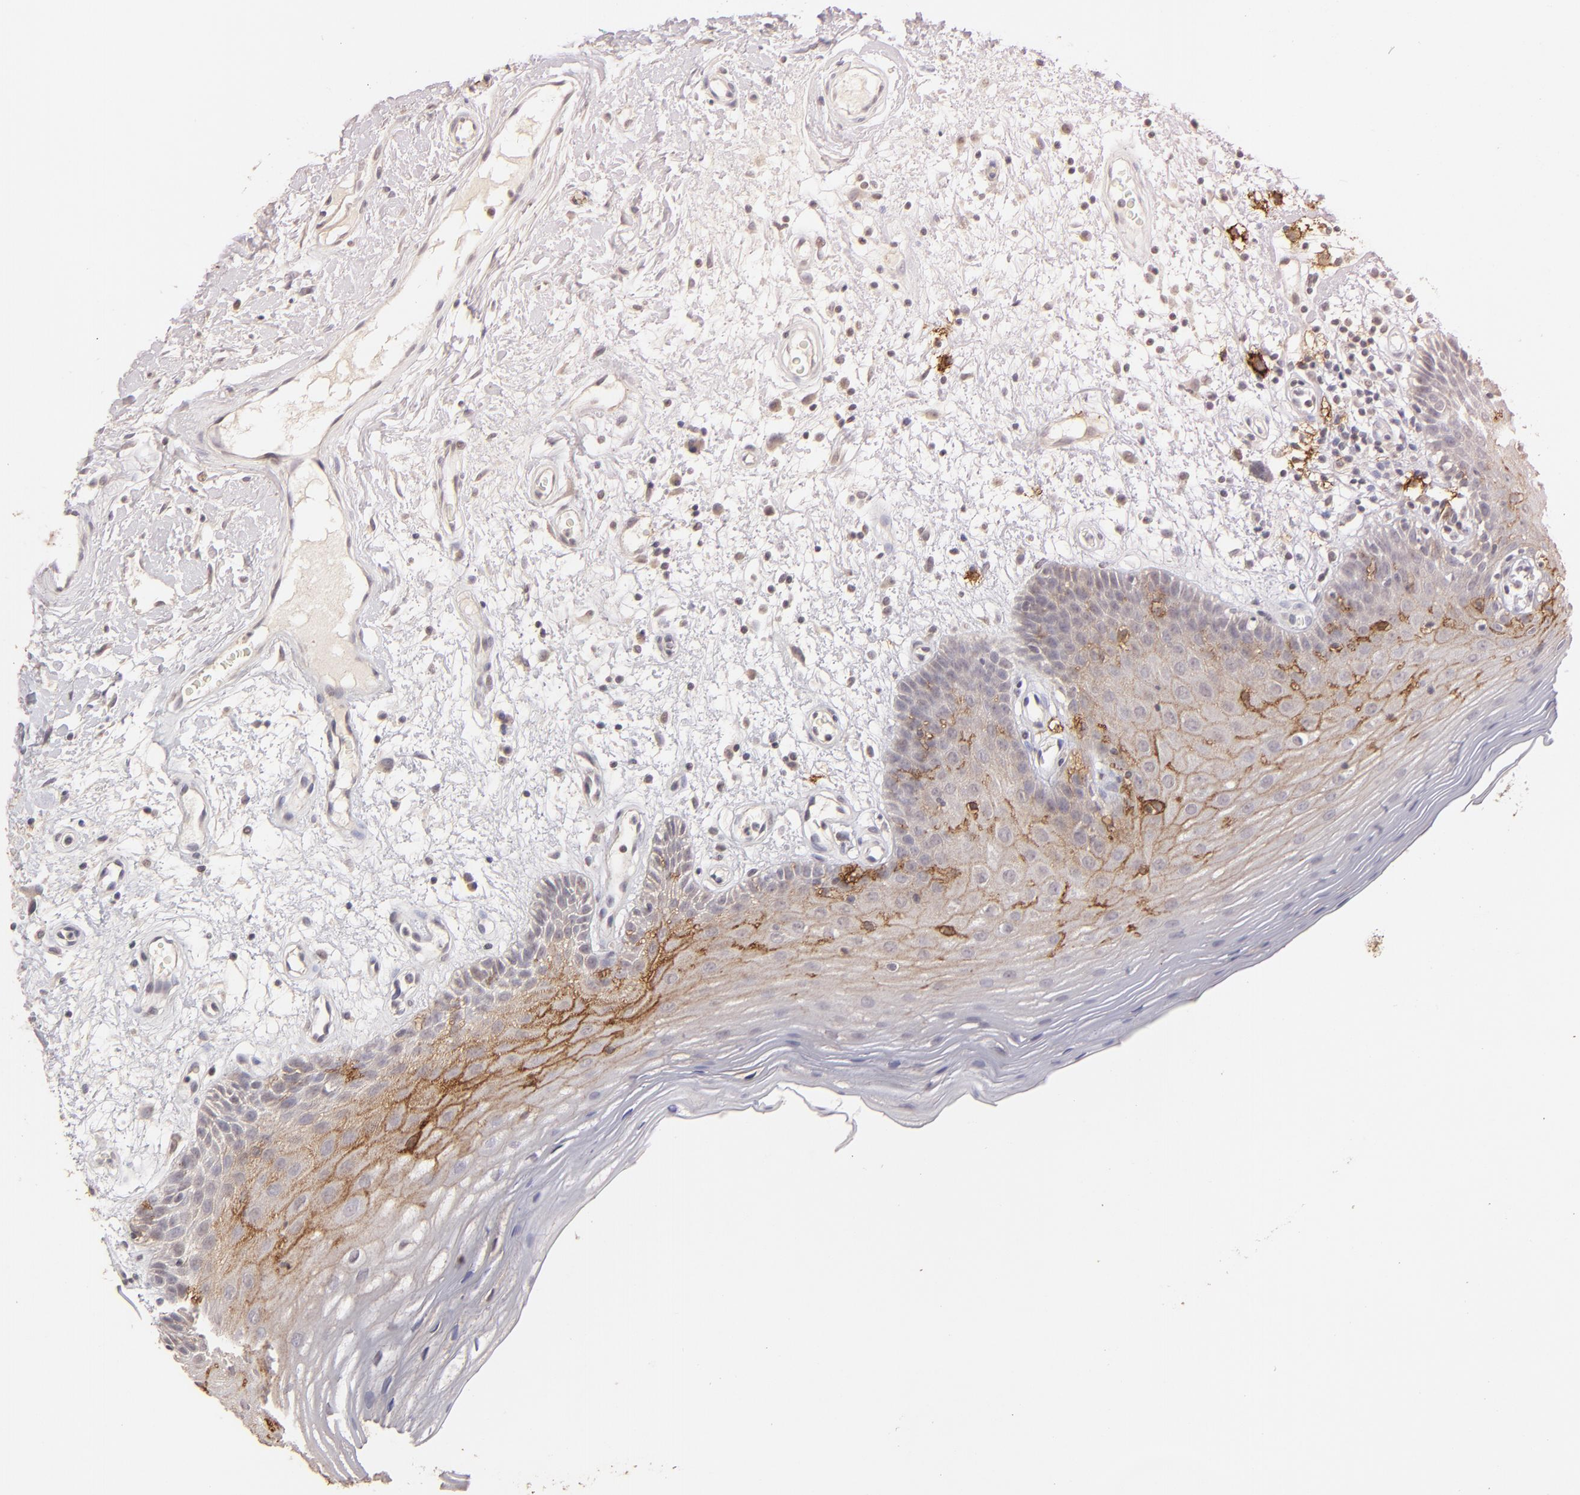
{"staining": {"intensity": "moderate", "quantity": "25%-75%", "location": "cytoplasmic/membranous"}, "tissue": "oral mucosa", "cell_type": "Squamous epithelial cells", "image_type": "normal", "snomed": [{"axis": "morphology", "description": "Normal tissue, NOS"}, {"axis": "morphology", "description": "Squamous cell carcinoma, NOS"}, {"axis": "topography", "description": "Skeletal muscle"}, {"axis": "topography", "description": "Oral tissue"}, {"axis": "topography", "description": "Head-Neck"}], "caption": "Human oral mucosa stained with a brown dye reveals moderate cytoplasmic/membranous positive expression in about 25%-75% of squamous epithelial cells.", "gene": "CLDN1", "patient": {"sex": "male", "age": 71}}